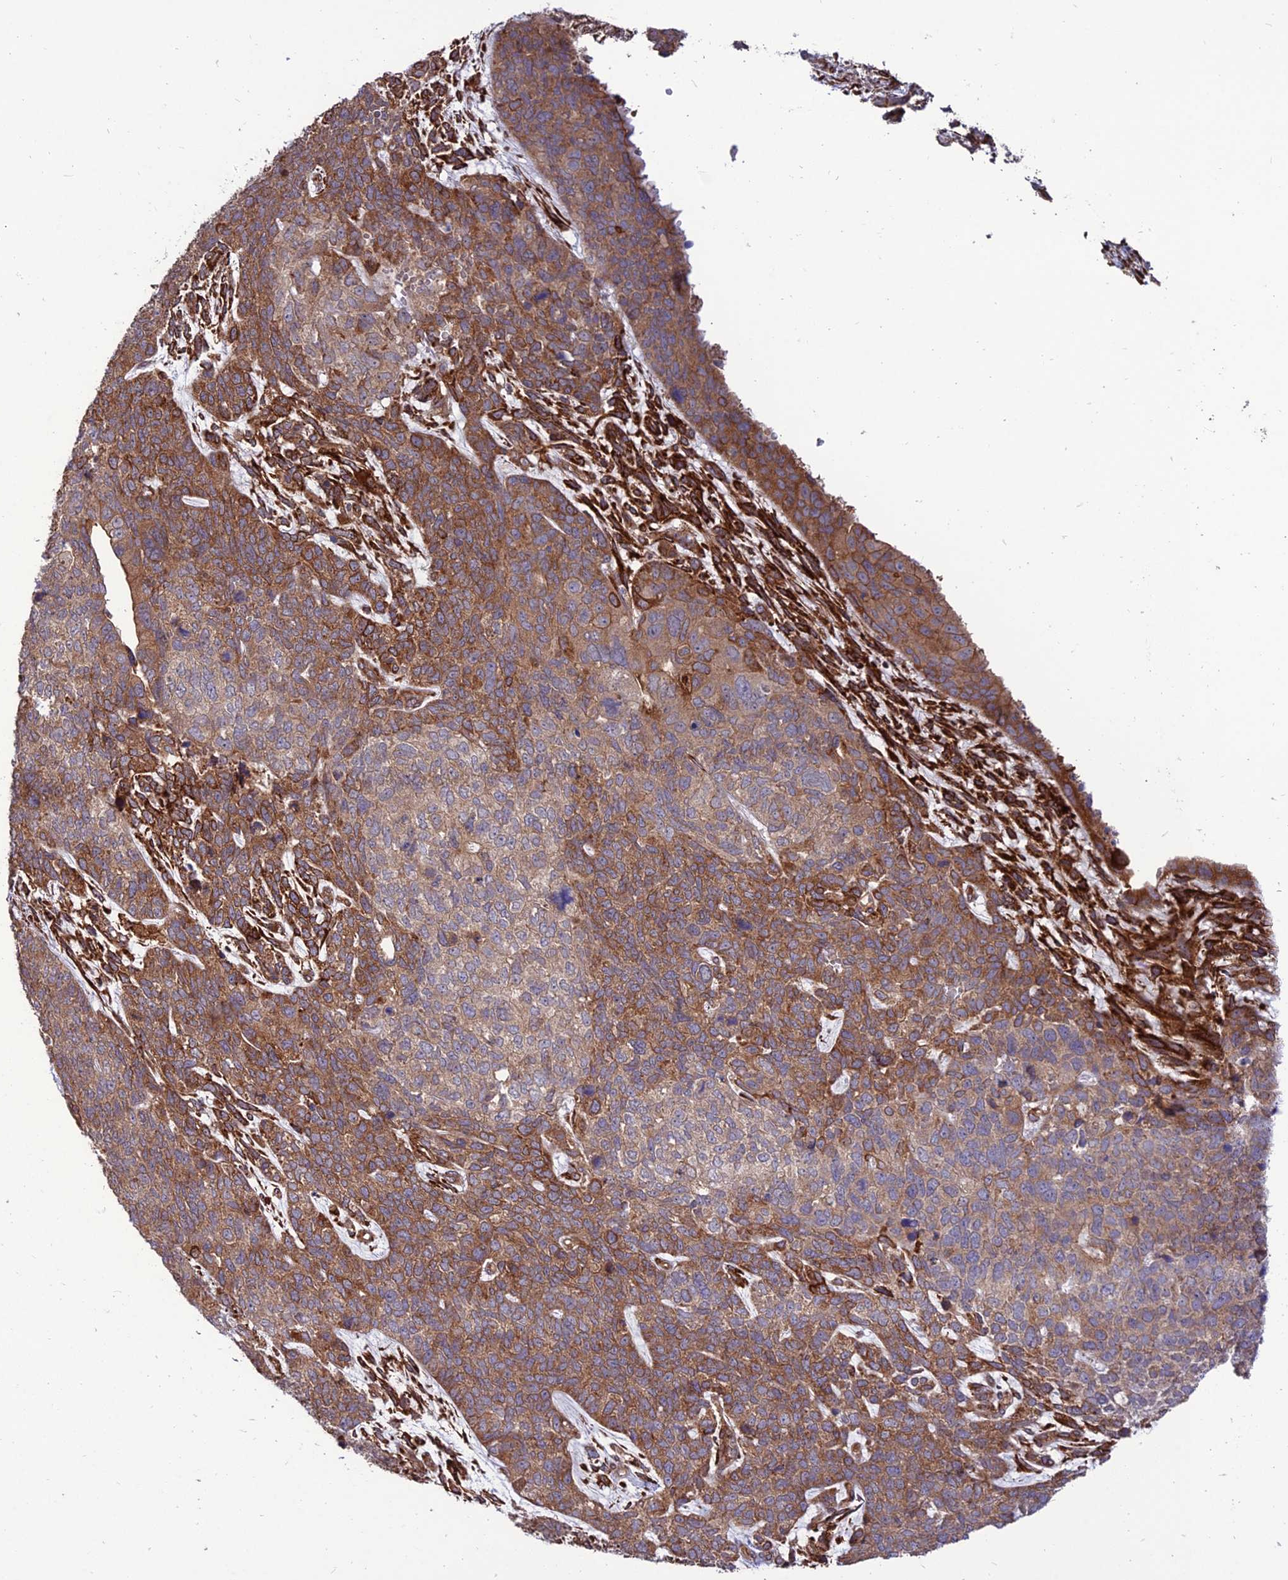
{"staining": {"intensity": "moderate", "quantity": ">75%", "location": "cytoplasmic/membranous"}, "tissue": "cervical cancer", "cell_type": "Tumor cells", "image_type": "cancer", "snomed": [{"axis": "morphology", "description": "Squamous cell carcinoma, NOS"}, {"axis": "topography", "description": "Cervix"}], "caption": "Protein staining of squamous cell carcinoma (cervical) tissue reveals moderate cytoplasmic/membranous positivity in about >75% of tumor cells.", "gene": "CRTAP", "patient": {"sex": "female", "age": 63}}